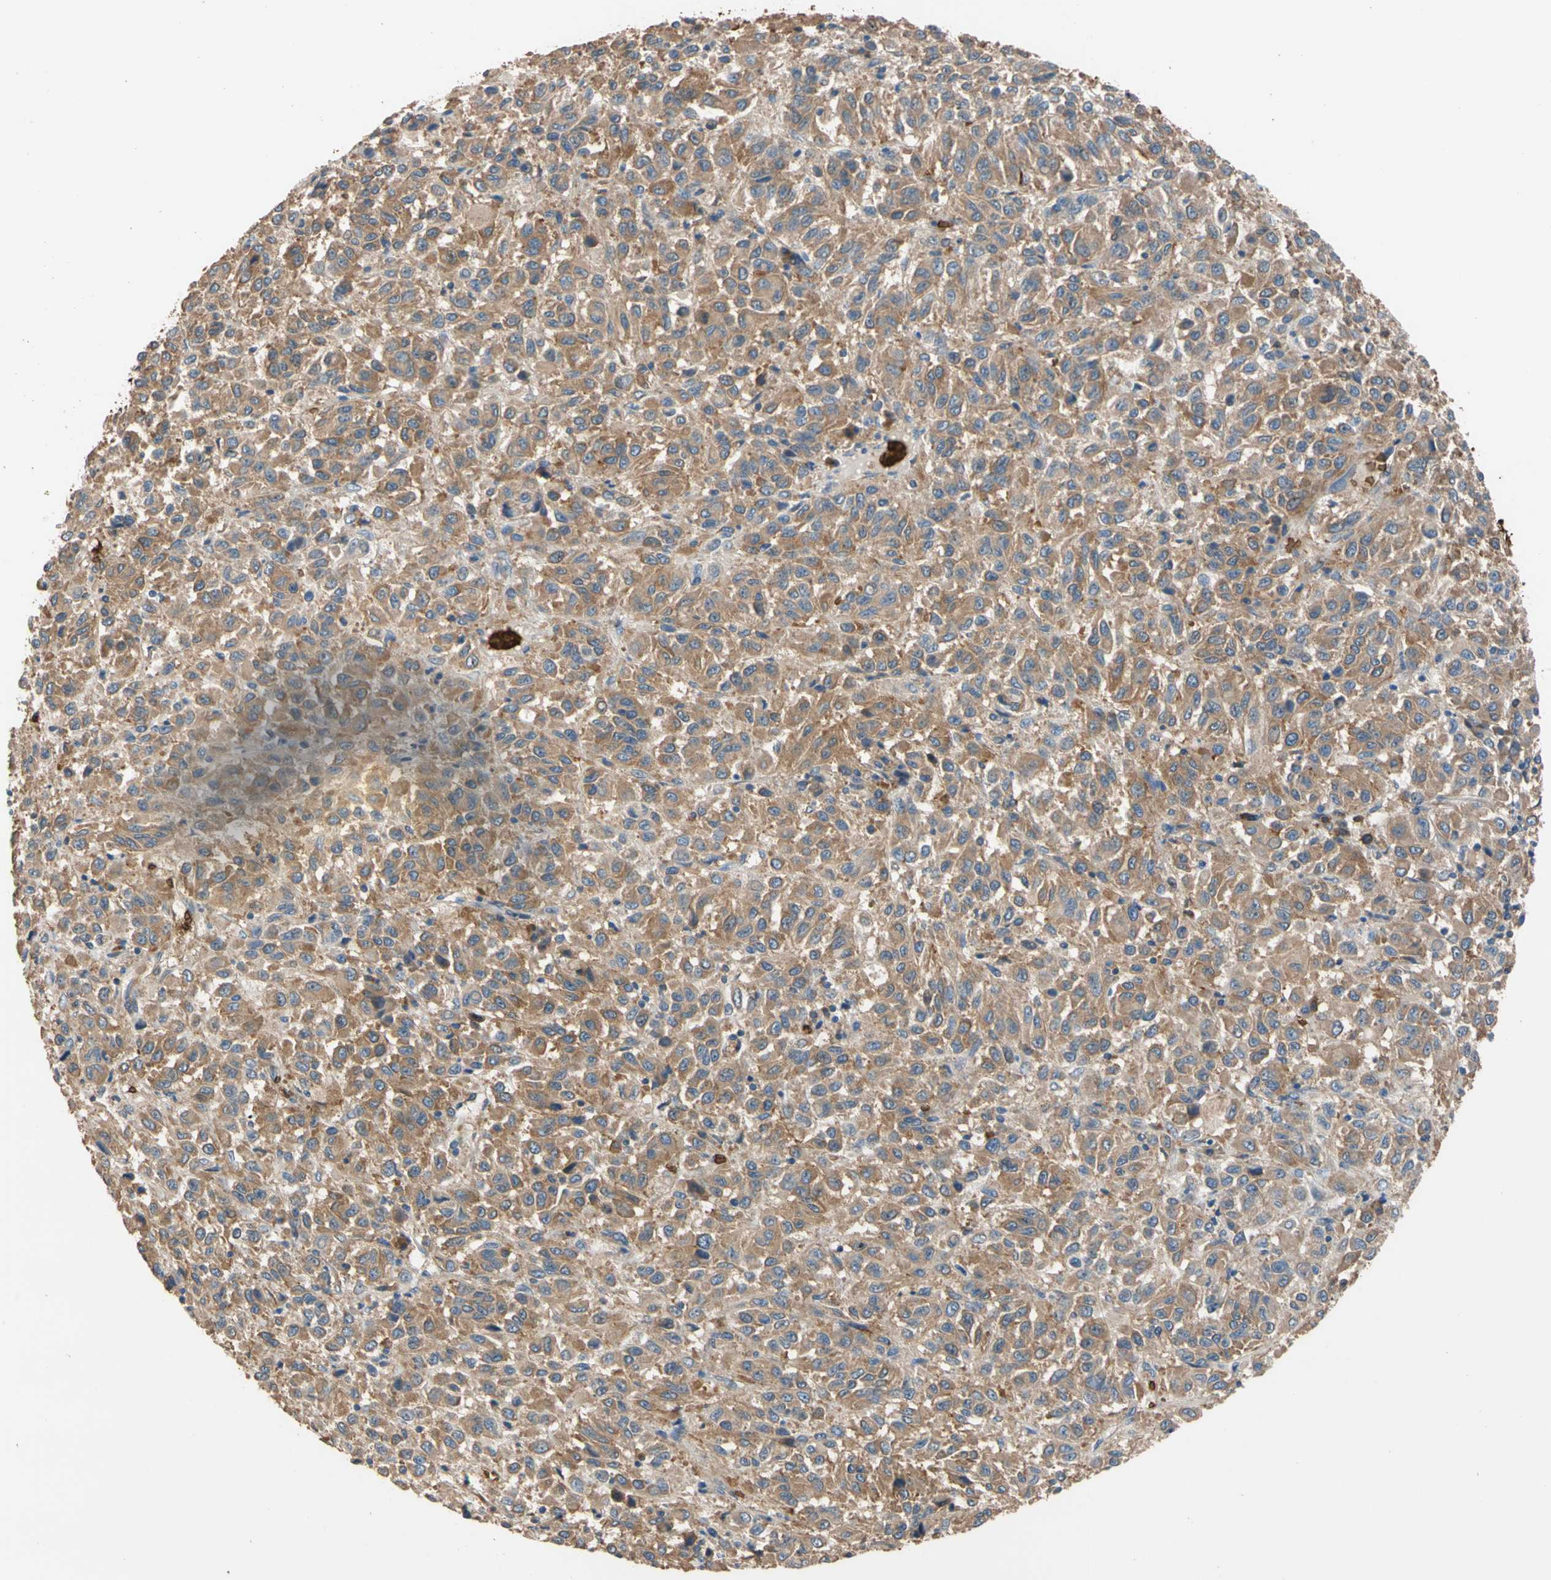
{"staining": {"intensity": "moderate", "quantity": ">75%", "location": "cytoplasmic/membranous"}, "tissue": "melanoma", "cell_type": "Tumor cells", "image_type": "cancer", "snomed": [{"axis": "morphology", "description": "Malignant melanoma, Metastatic site"}, {"axis": "topography", "description": "Lung"}], "caption": "Brown immunohistochemical staining in melanoma displays moderate cytoplasmic/membranous staining in about >75% of tumor cells.", "gene": "RIOK2", "patient": {"sex": "male", "age": 64}}